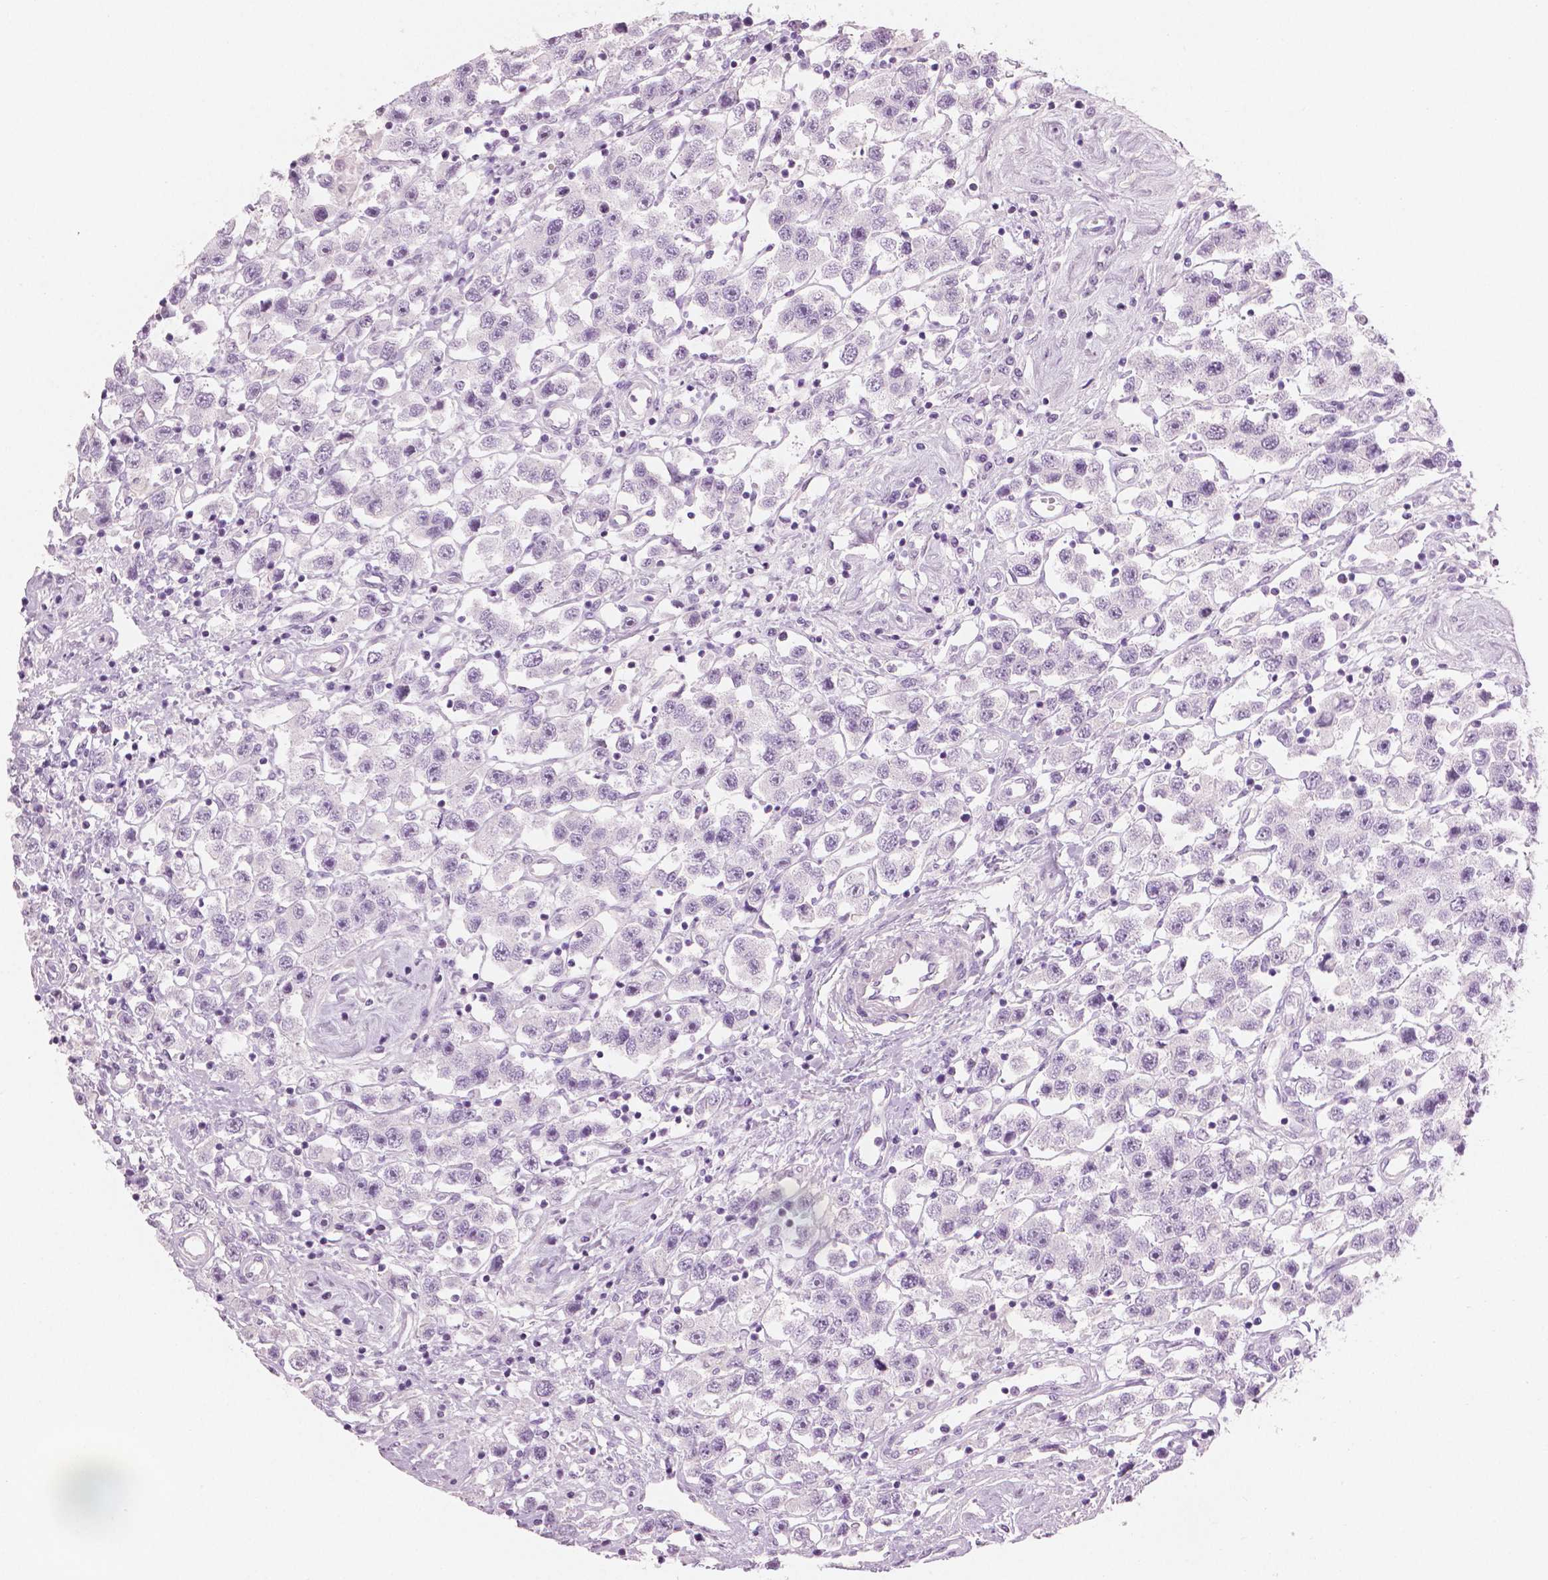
{"staining": {"intensity": "negative", "quantity": "none", "location": "none"}, "tissue": "testis cancer", "cell_type": "Tumor cells", "image_type": "cancer", "snomed": [{"axis": "morphology", "description": "Seminoma, NOS"}, {"axis": "topography", "description": "Testis"}], "caption": "High power microscopy photomicrograph of an IHC histopathology image of testis cancer, revealing no significant staining in tumor cells.", "gene": "PLIN4", "patient": {"sex": "male", "age": 45}}